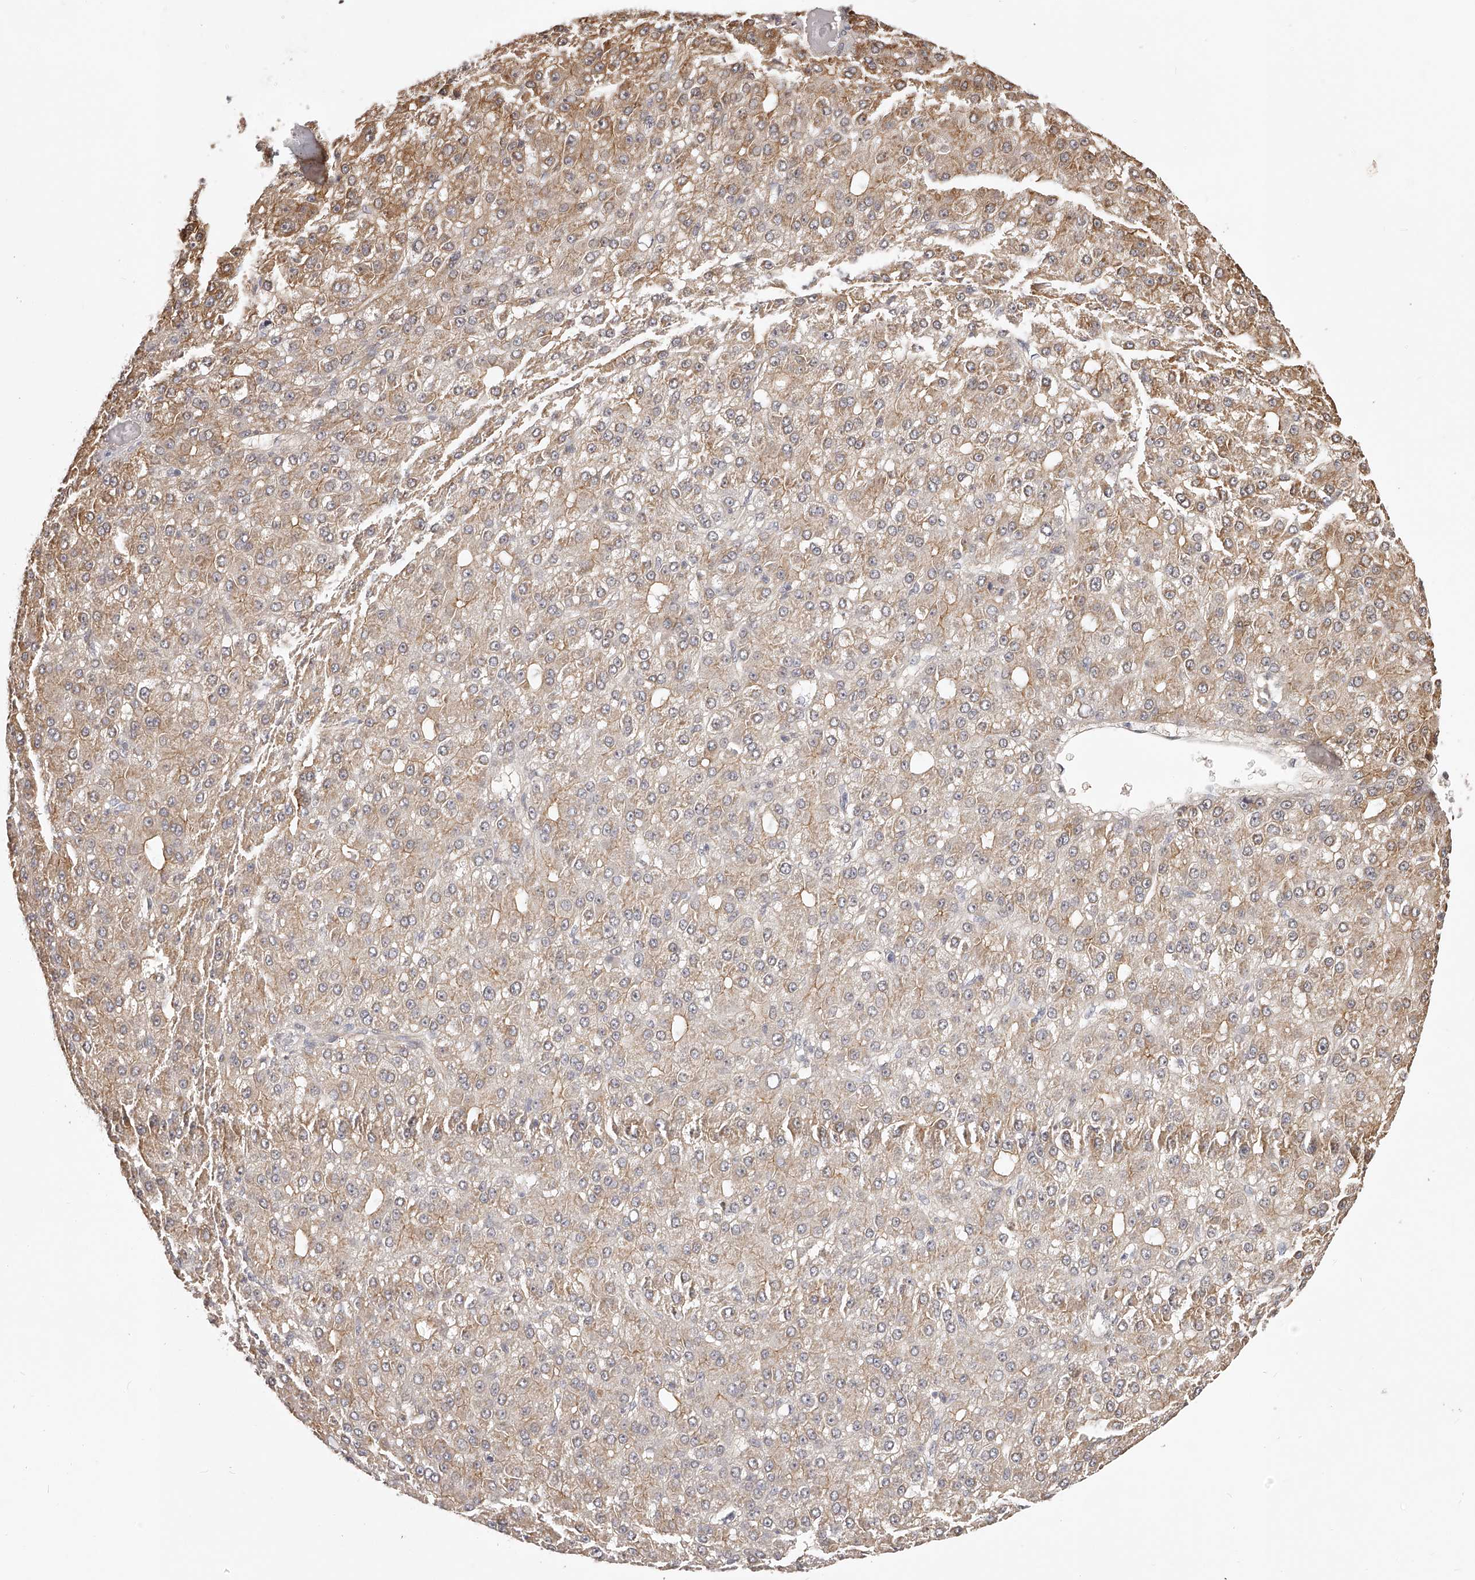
{"staining": {"intensity": "moderate", "quantity": "25%-75%", "location": "cytoplasmic/membranous"}, "tissue": "liver cancer", "cell_type": "Tumor cells", "image_type": "cancer", "snomed": [{"axis": "morphology", "description": "Carcinoma, Hepatocellular, NOS"}, {"axis": "topography", "description": "Liver"}], "caption": "Immunohistochemical staining of liver cancer exhibits medium levels of moderate cytoplasmic/membranous staining in approximately 25%-75% of tumor cells.", "gene": "ZNF582", "patient": {"sex": "male", "age": 67}}